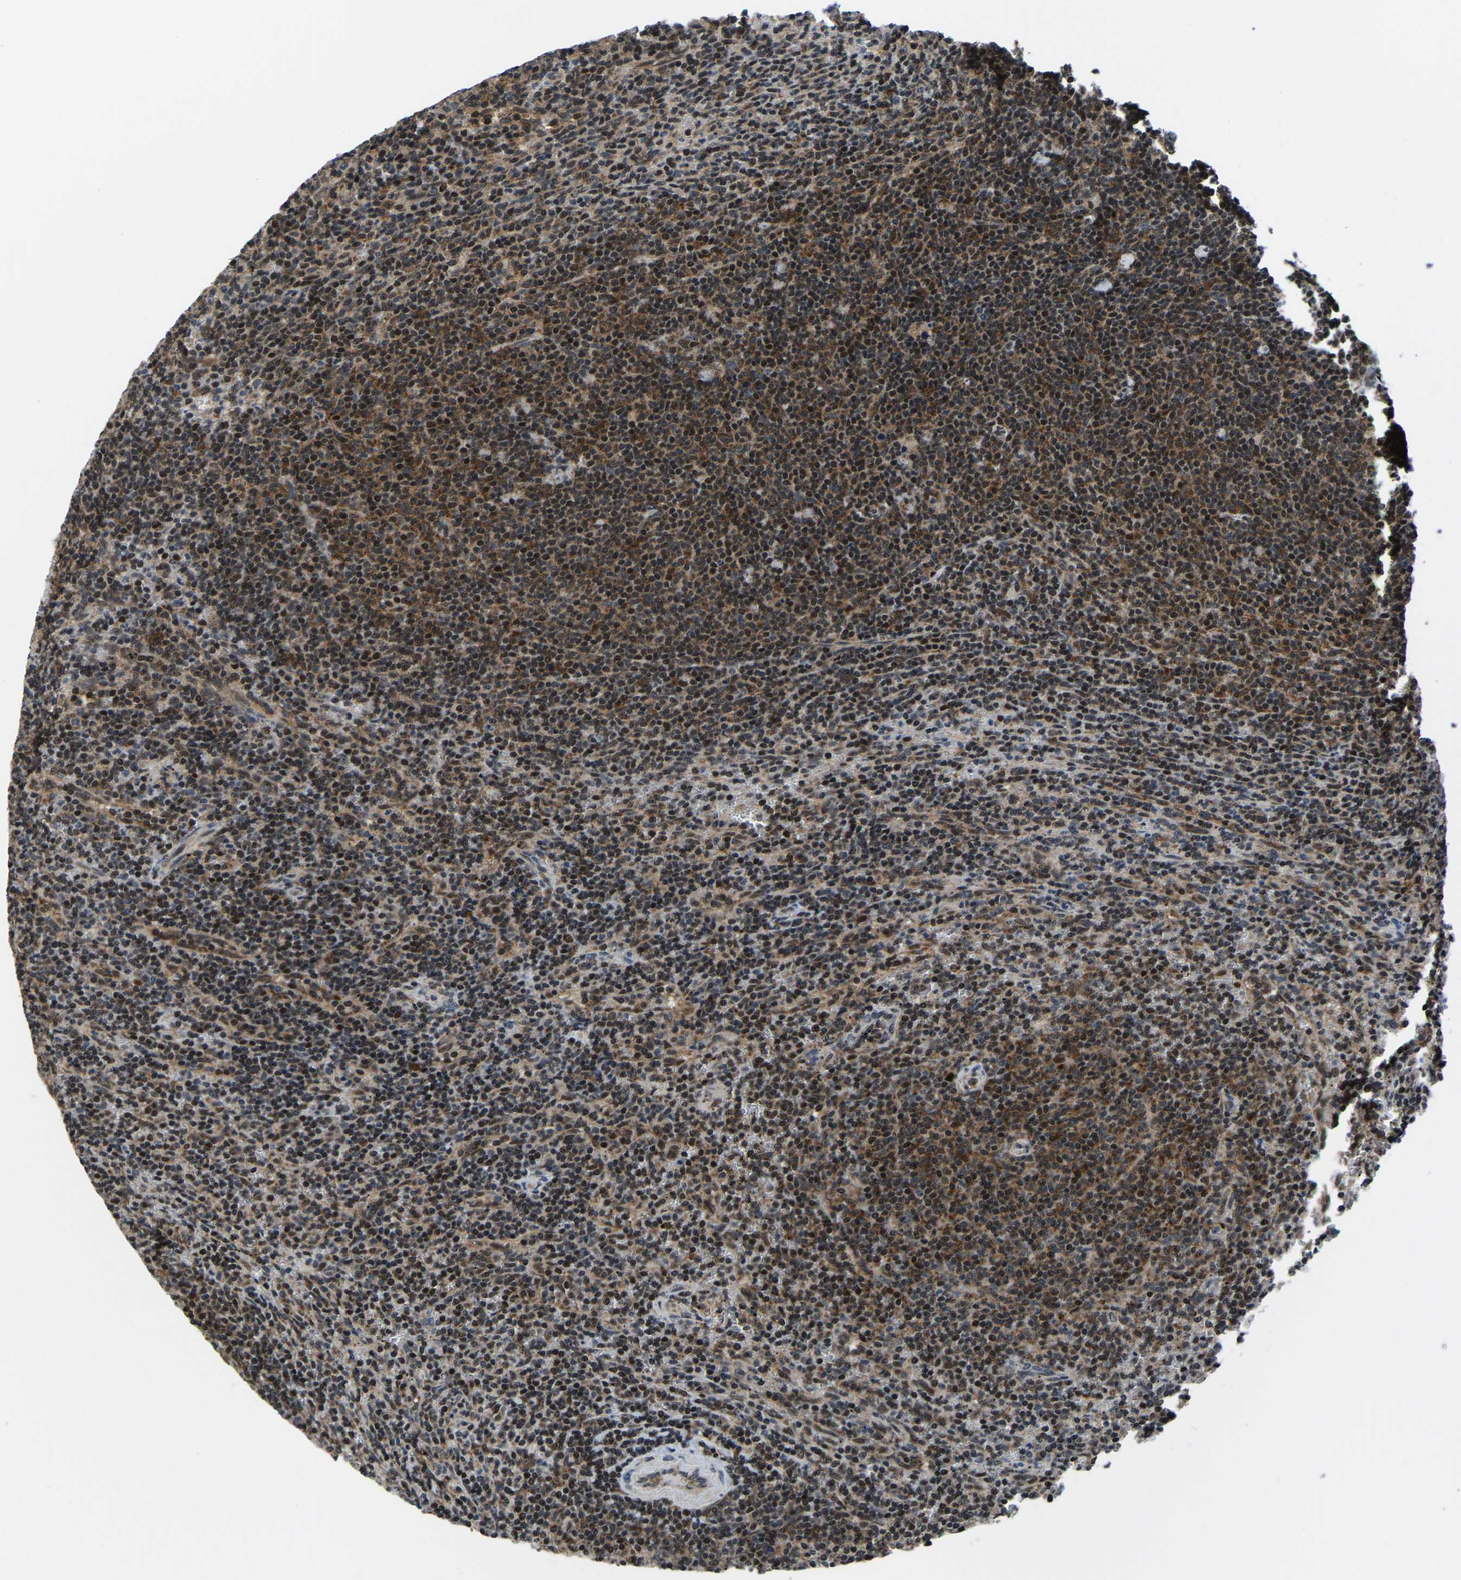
{"staining": {"intensity": "moderate", "quantity": ">75%", "location": "nuclear"}, "tissue": "lymphoma", "cell_type": "Tumor cells", "image_type": "cancer", "snomed": [{"axis": "morphology", "description": "Malignant lymphoma, non-Hodgkin's type, Low grade"}, {"axis": "topography", "description": "Spleen"}], "caption": "About >75% of tumor cells in lymphoma display moderate nuclear protein staining as visualized by brown immunohistochemical staining.", "gene": "DFFA", "patient": {"sex": "female", "age": 50}}